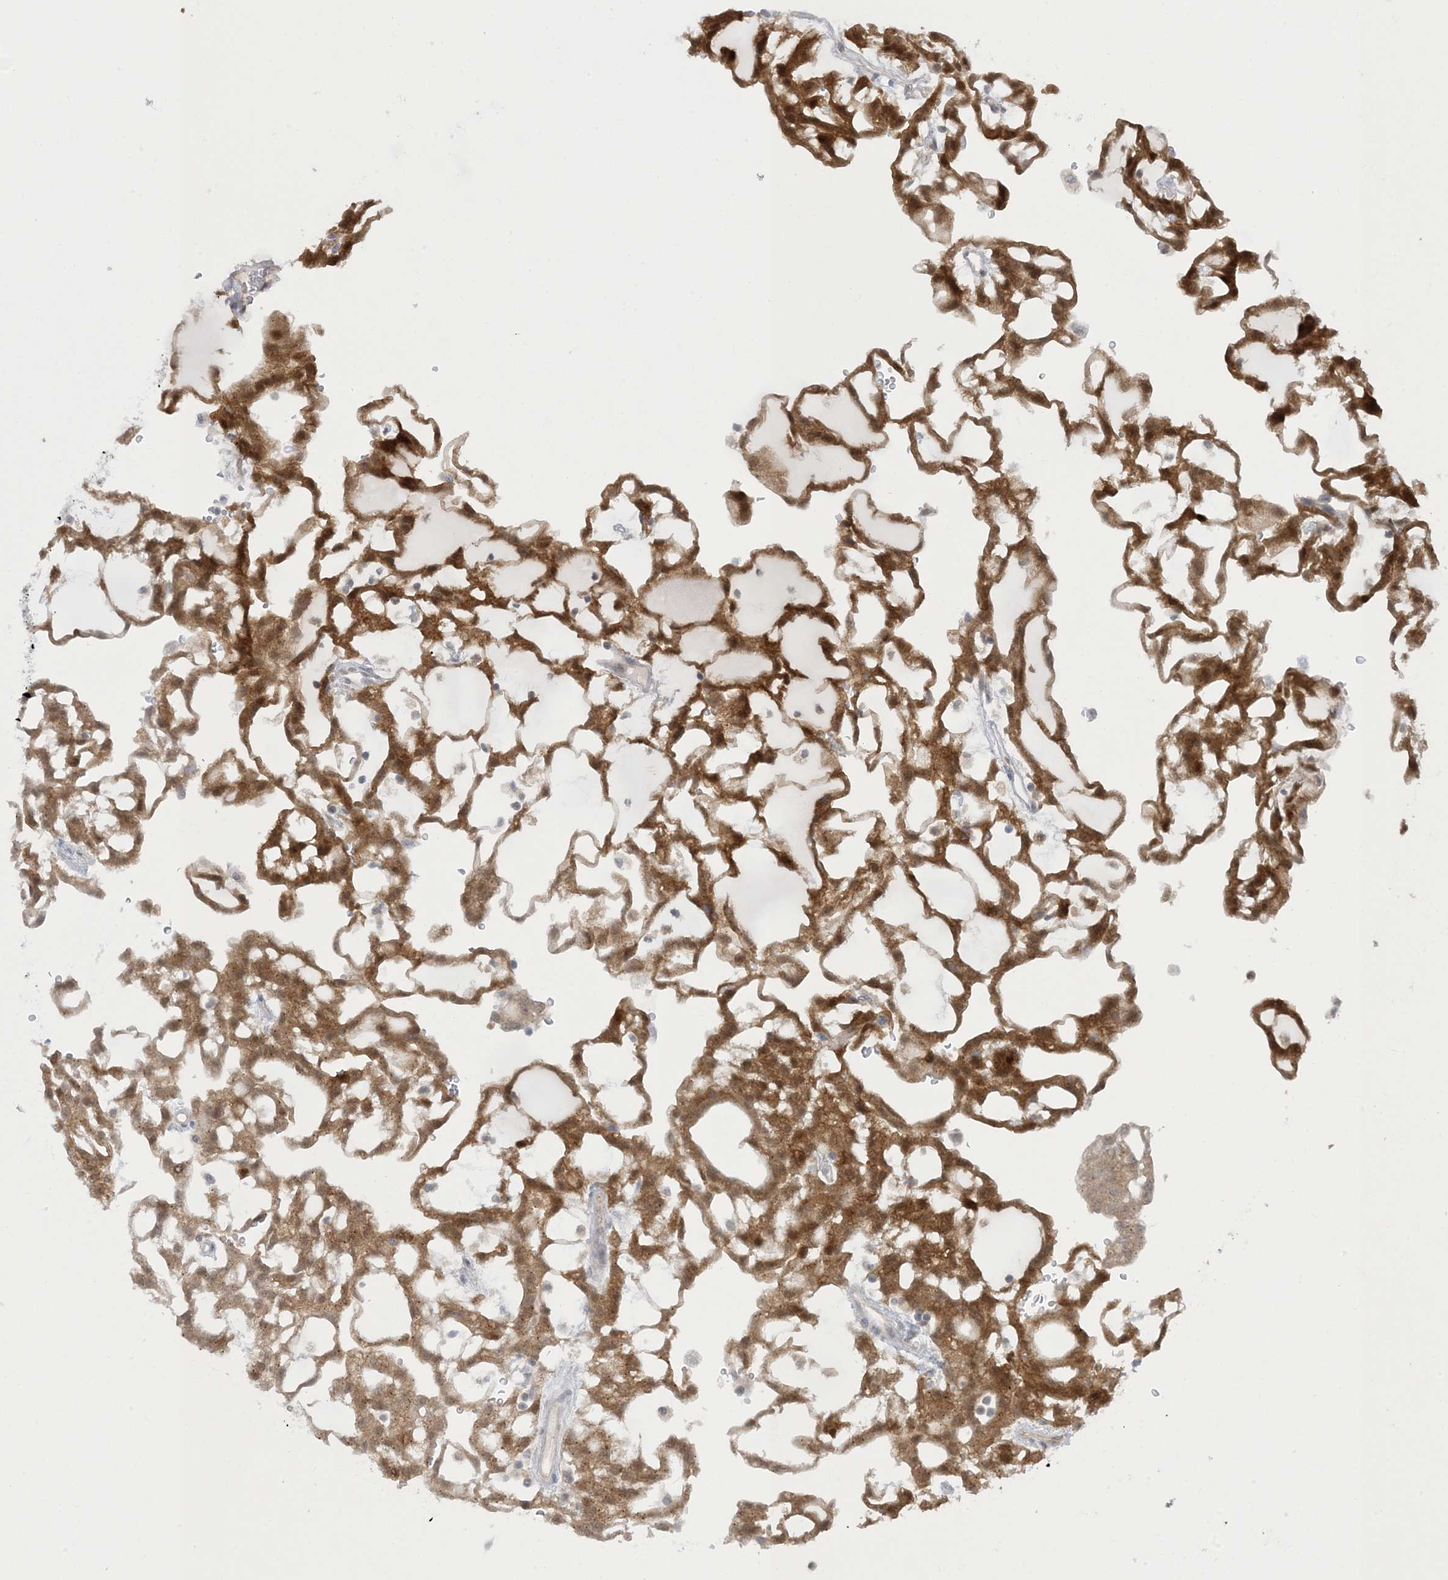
{"staining": {"intensity": "moderate", "quantity": ">75%", "location": "cytoplasmic/membranous,nuclear"}, "tissue": "renal cancer", "cell_type": "Tumor cells", "image_type": "cancer", "snomed": [{"axis": "morphology", "description": "Adenocarcinoma, NOS"}, {"axis": "topography", "description": "Kidney"}], "caption": "A brown stain highlights moderate cytoplasmic/membranous and nuclear positivity of a protein in renal adenocarcinoma tumor cells.", "gene": "NRBP2", "patient": {"sex": "male", "age": 63}}